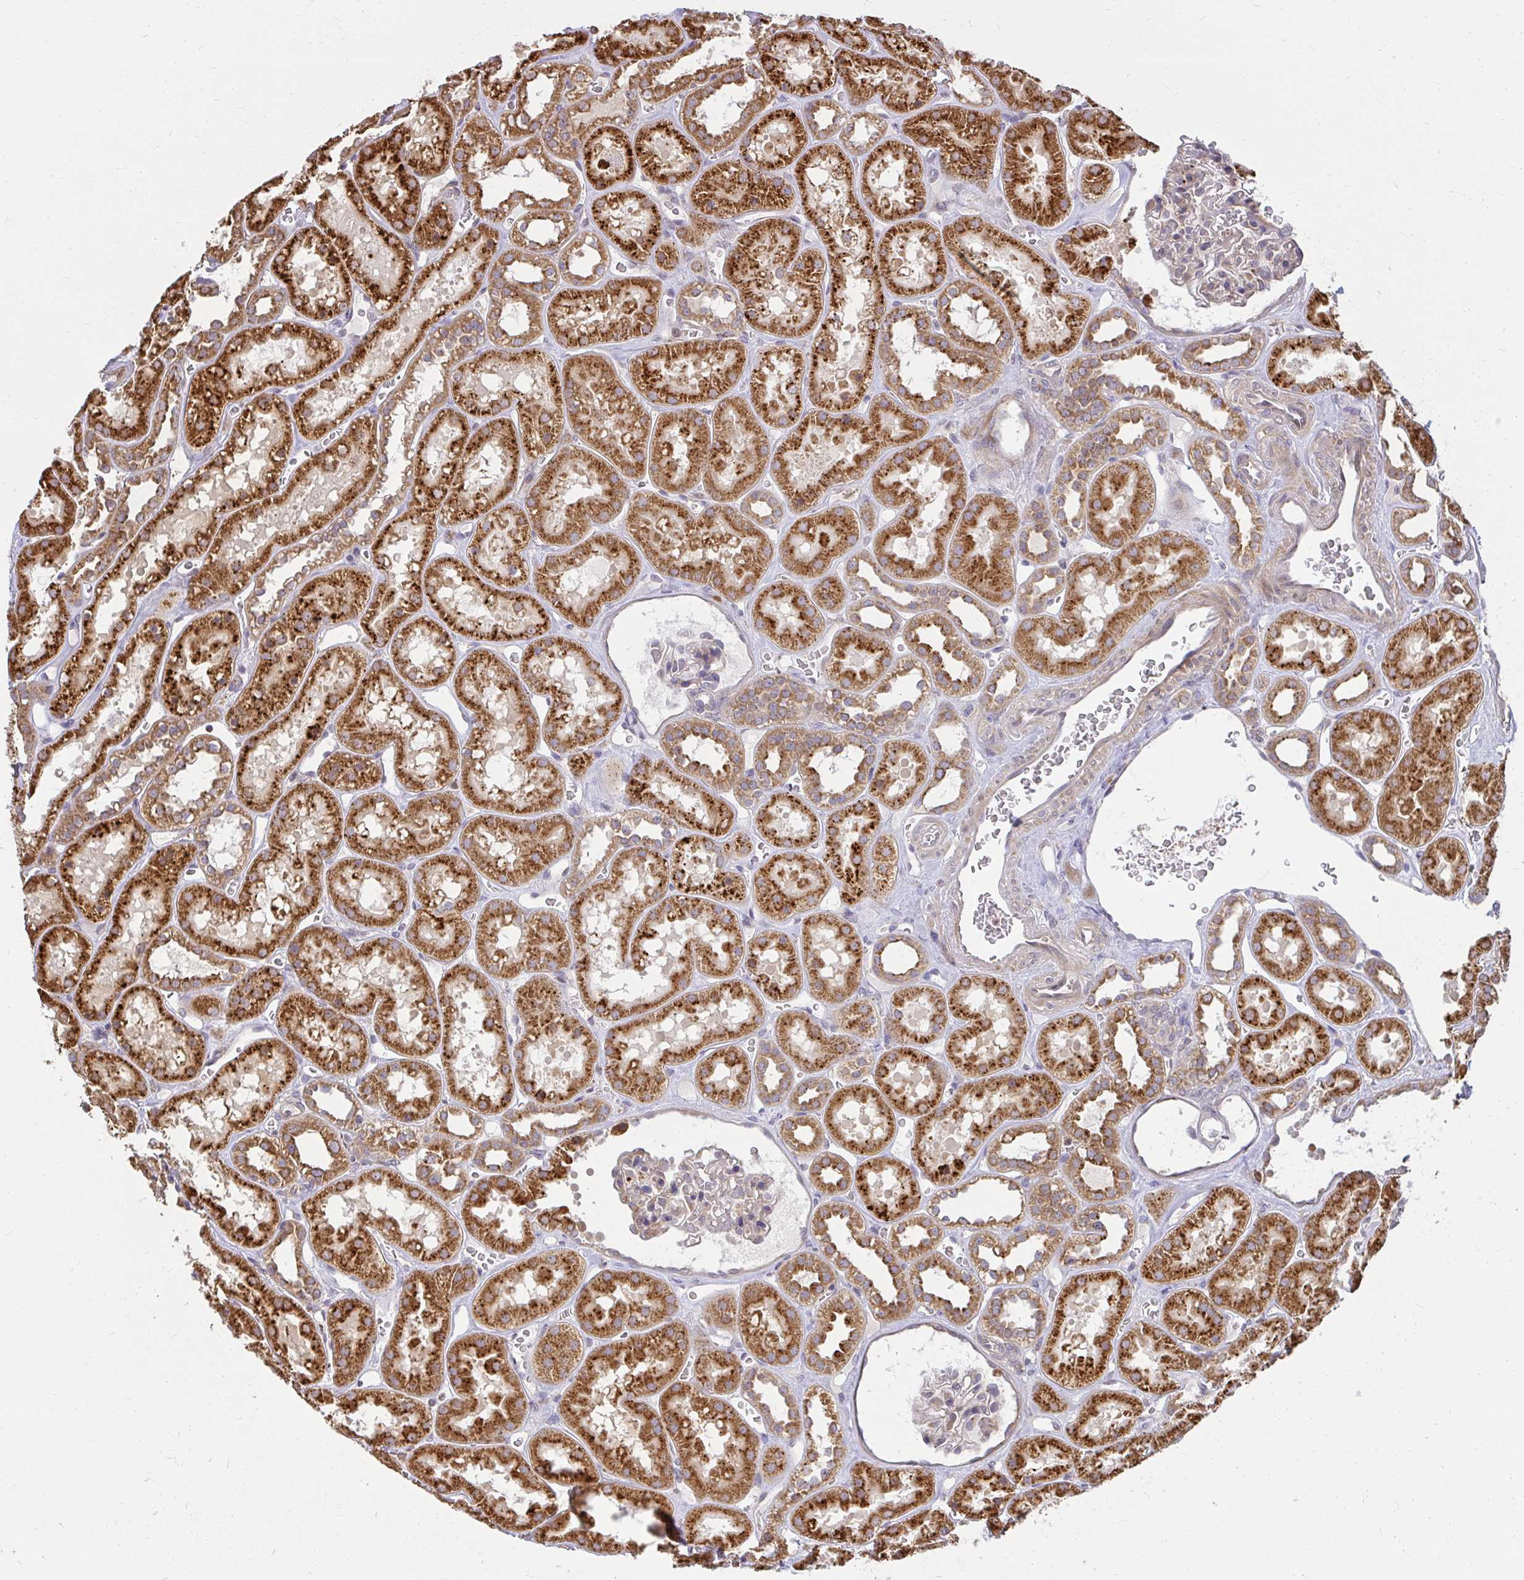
{"staining": {"intensity": "weak", "quantity": "25%-75%", "location": "cytoplasmic/membranous"}, "tissue": "kidney", "cell_type": "Cells in glomeruli", "image_type": "normal", "snomed": [{"axis": "morphology", "description": "Normal tissue, NOS"}, {"axis": "topography", "description": "Kidney"}], "caption": "This micrograph shows benign kidney stained with immunohistochemistry (IHC) to label a protein in brown. The cytoplasmic/membranous of cells in glomeruli show weak positivity for the protein. Nuclei are counter-stained blue.", "gene": "GNS", "patient": {"sex": "female", "age": 41}}